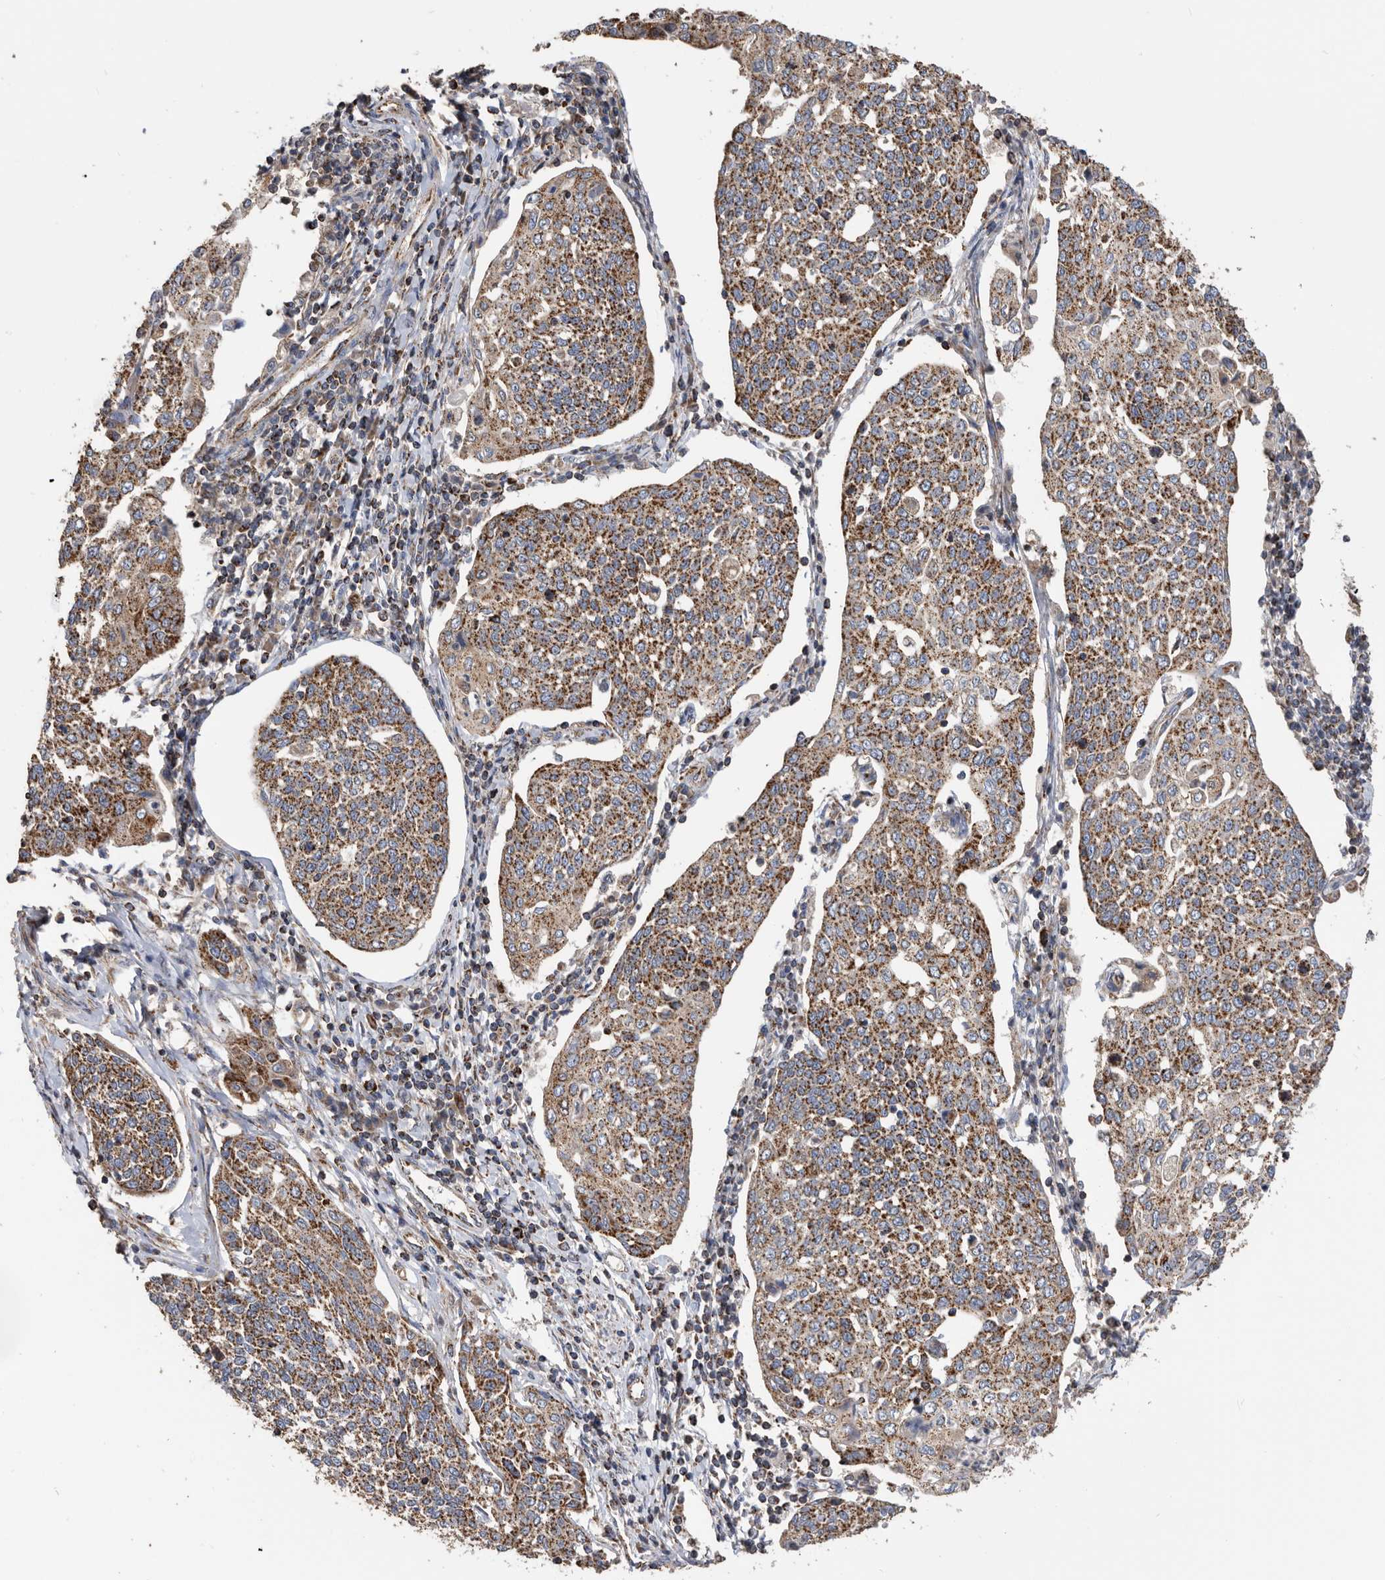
{"staining": {"intensity": "moderate", "quantity": ">75%", "location": "cytoplasmic/membranous"}, "tissue": "cervical cancer", "cell_type": "Tumor cells", "image_type": "cancer", "snomed": [{"axis": "morphology", "description": "Squamous cell carcinoma, NOS"}, {"axis": "topography", "description": "Cervix"}], "caption": "Approximately >75% of tumor cells in human squamous cell carcinoma (cervical) demonstrate moderate cytoplasmic/membranous protein positivity as visualized by brown immunohistochemical staining.", "gene": "WFDC1", "patient": {"sex": "female", "age": 34}}